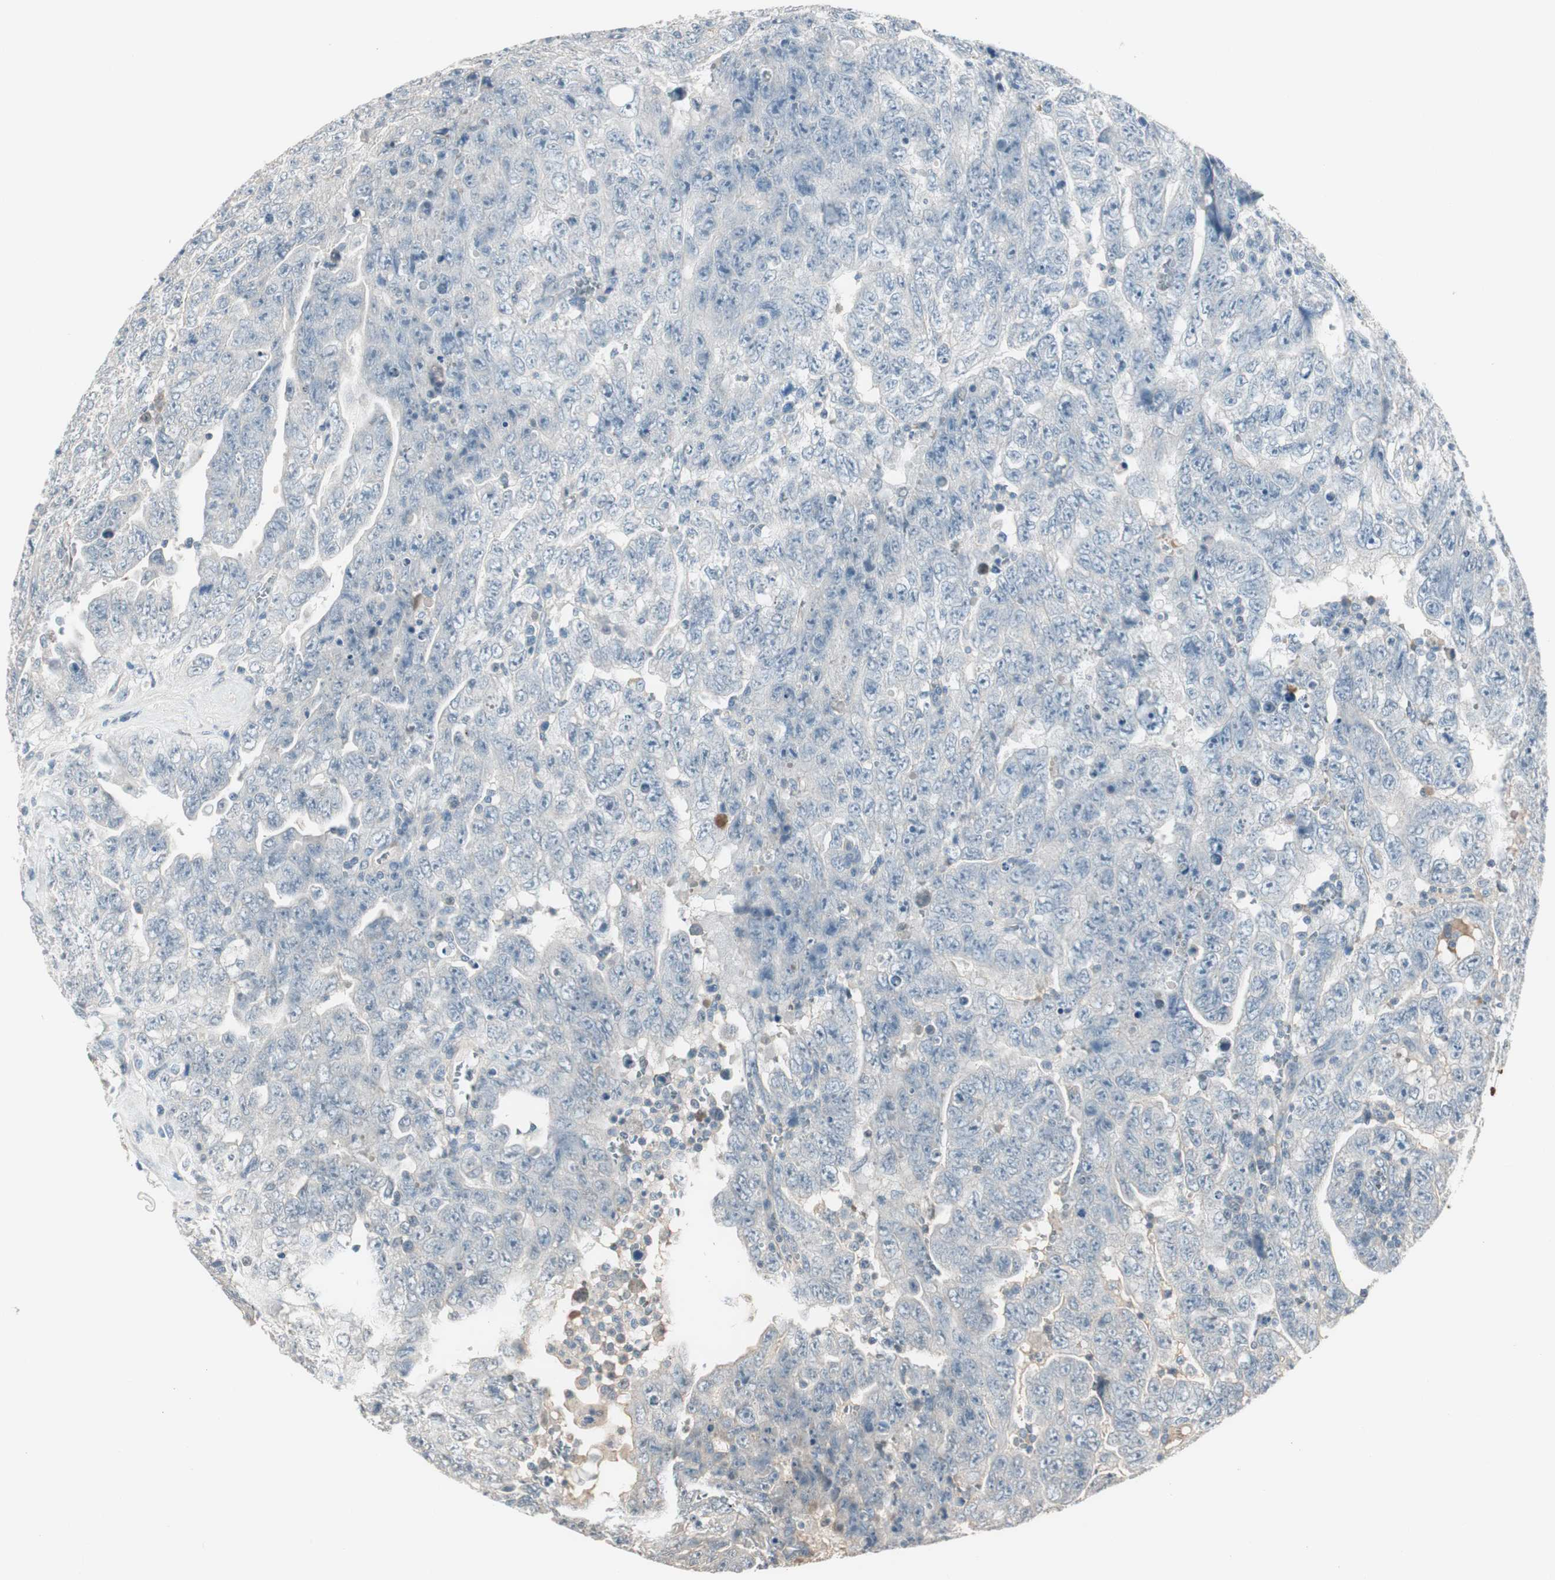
{"staining": {"intensity": "negative", "quantity": "none", "location": "none"}, "tissue": "testis cancer", "cell_type": "Tumor cells", "image_type": "cancer", "snomed": [{"axis": "morphology", "description": "Carcinoma, Embryonal, NOS"}, {"axis": "topography", "description": "Testis"}], "caption": "High power microscopy histopathology image of an immunohistochemistry photomicrograph of testis cancer (embryonal carcinoma), revealing no significant staining in tumor cells. (Stains: DAB (3,3'-diaminobenzidine) immunohistochemistry with hematoxylin counter stain, Microscopy: brightfield microscopy at high magnification).", "gene": "EVA1A", "patient": {"sex": "male", "age": 28}}